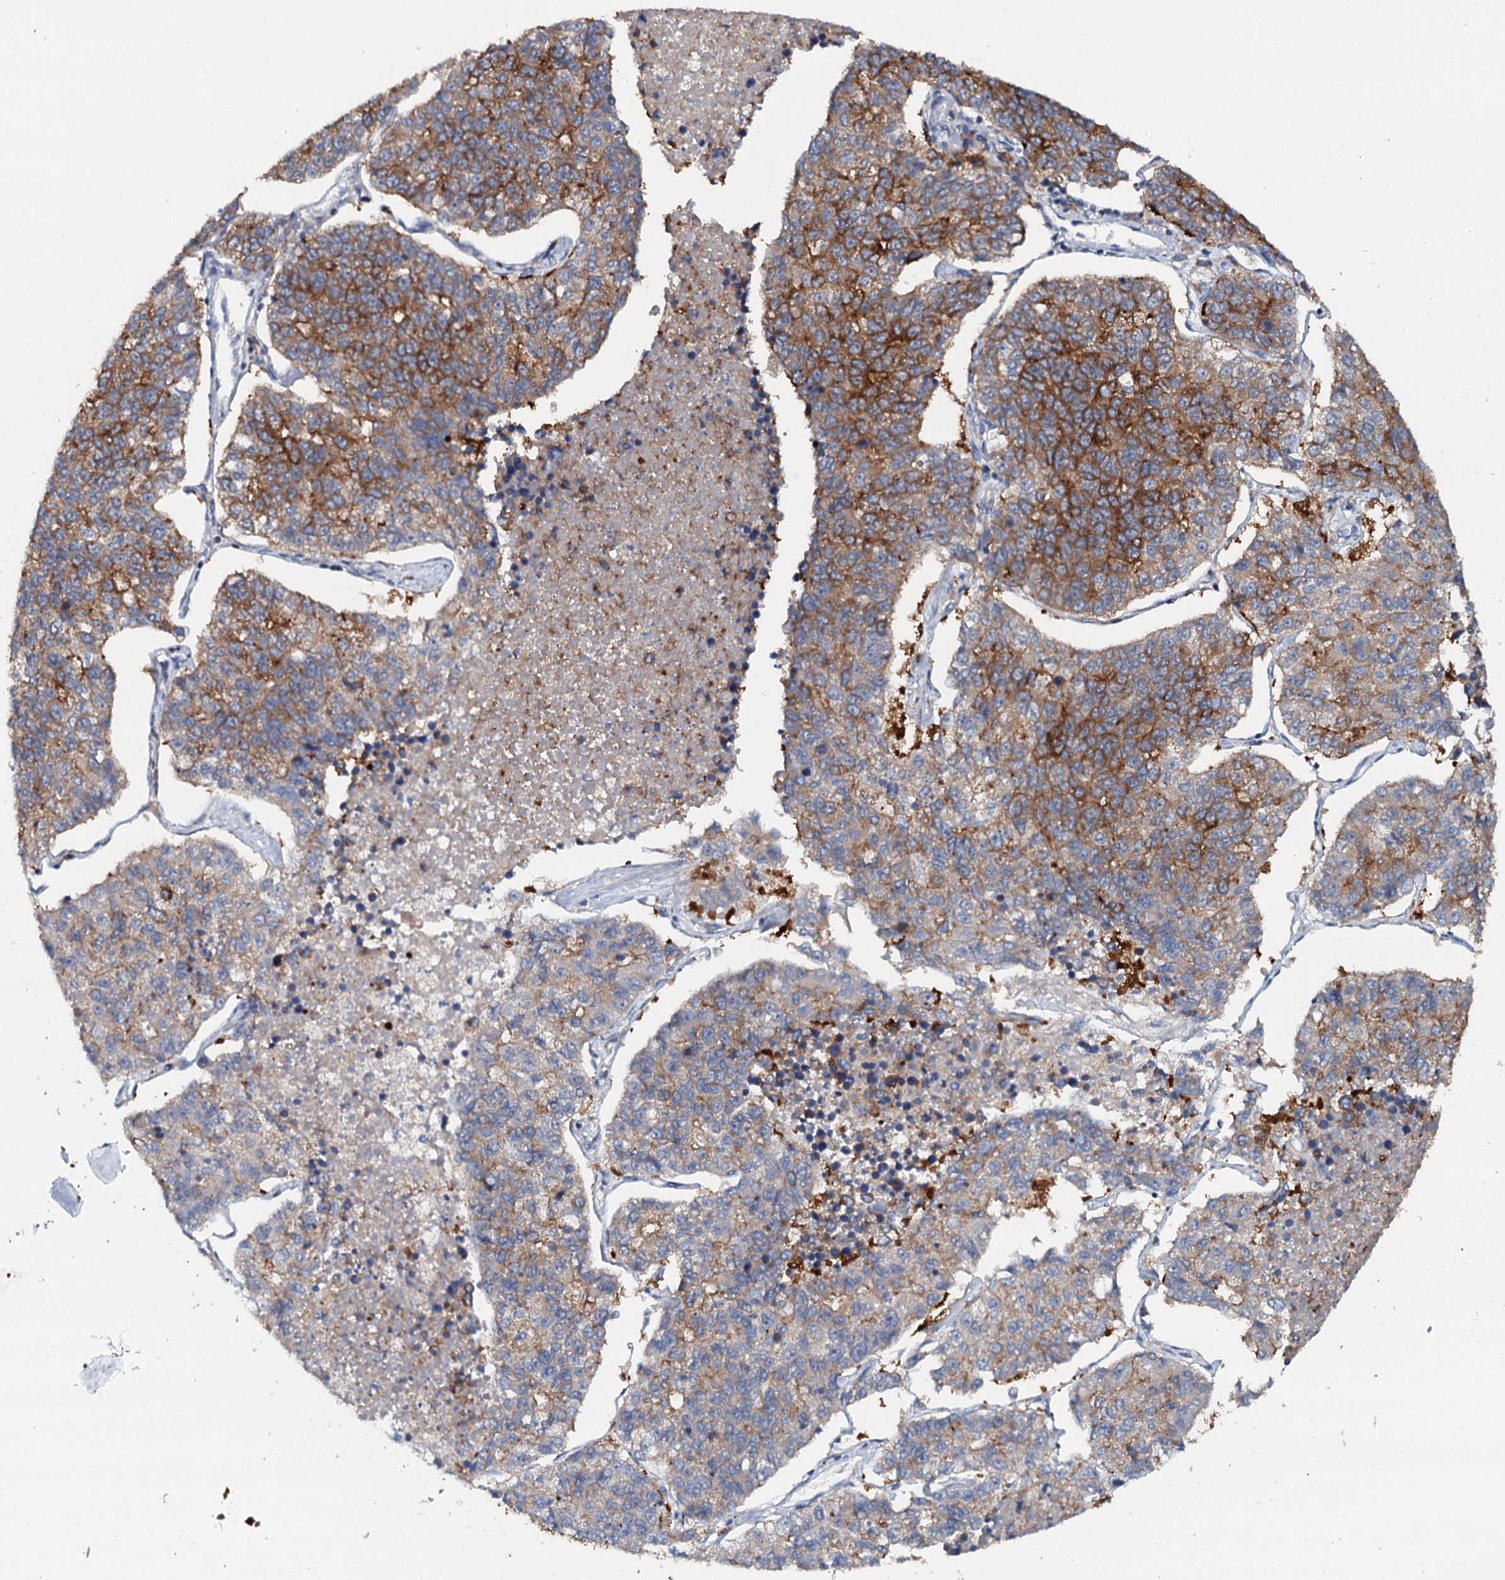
{"staining": {"intensity": "strong", "quantity": "25%-75%", "location": "cytoplasmic/membranous"}, "tissue": "lung cancer", "cell_type": "Tumor cells", "image_type": "cancer", "snomed": [{"axis": "morphology", "description": "Adenocarcinoma, NOS"}, {"axis": "topography", "description": "Lung"}], "caption": "Lung adenocarcinoma was stained to show a protein in brown. There is high levels of strong cytoplasmic/membranous expression in about 25%-75% of tumor cells.", "gene": "VAMP8", "patient": {"sex": "male", "age": 49}}